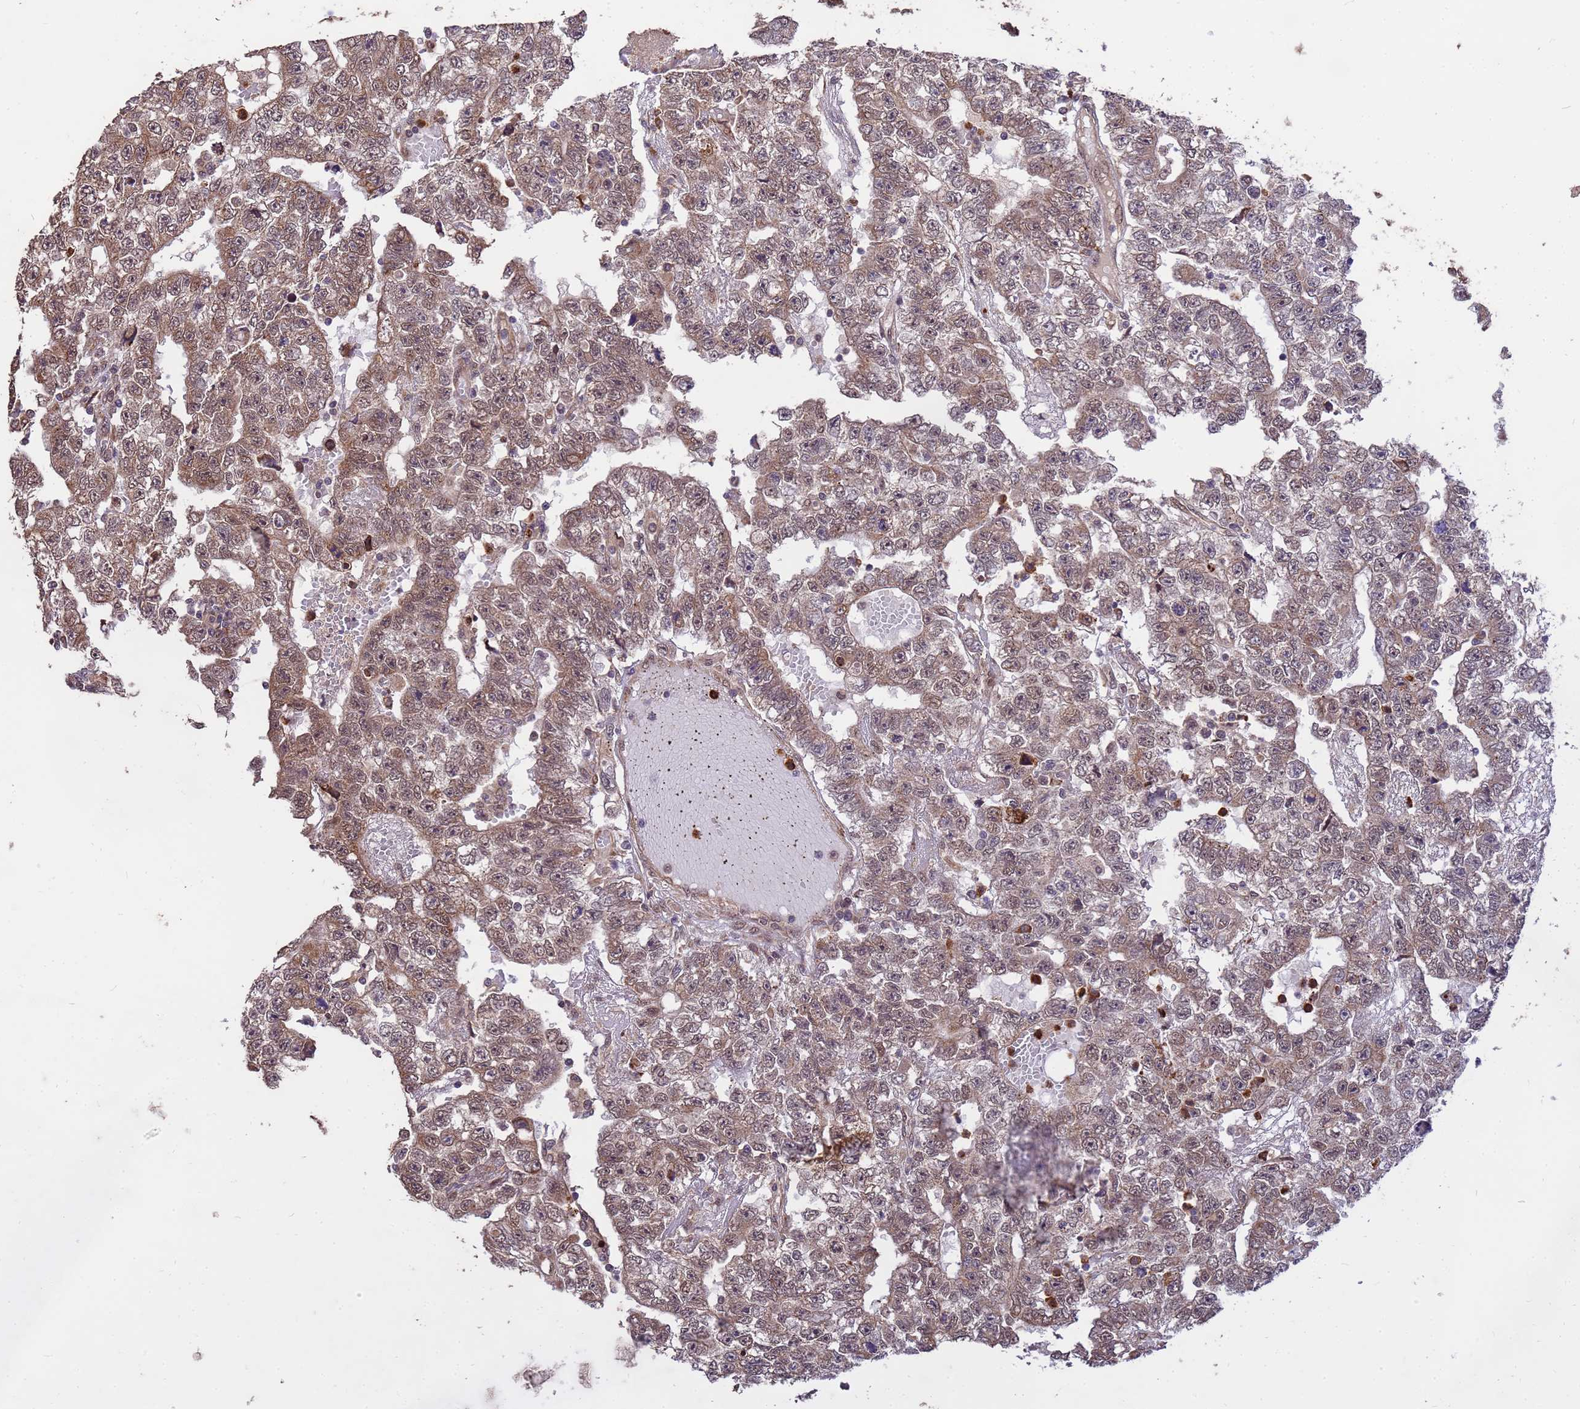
{"staining": {"intensity": "moderate", "quantity": "25%-75%", "location": "cytoplasmic/membranous,nuclear"}, "tissue": "testis cancer", "cell_type": "Tumor cells", "image_type": "cancer", "snomed": [{"axis": "morphology", "description": "Carcinoma, Embryonal, NOS"}, {"axis": "topography", "description": "Testis"}], "caption": "High-magnification brightfield microscopy of embryonal carcinoma (testis) stained with DAB (brown) and counterstained with hematoxylin (blue). tumor cells exhibit moderate cytoplasmic/membranous and nuclear staining is appreciated in about25%-75% of cells. Using DAB (3,3'-diaminobenzidine) (brown) and hematoxylin (blue) stains, captured at high magnification using brightfield microscopy.", "gene": "ZNF619", "patient": {"sex": "male", "age": 25}}